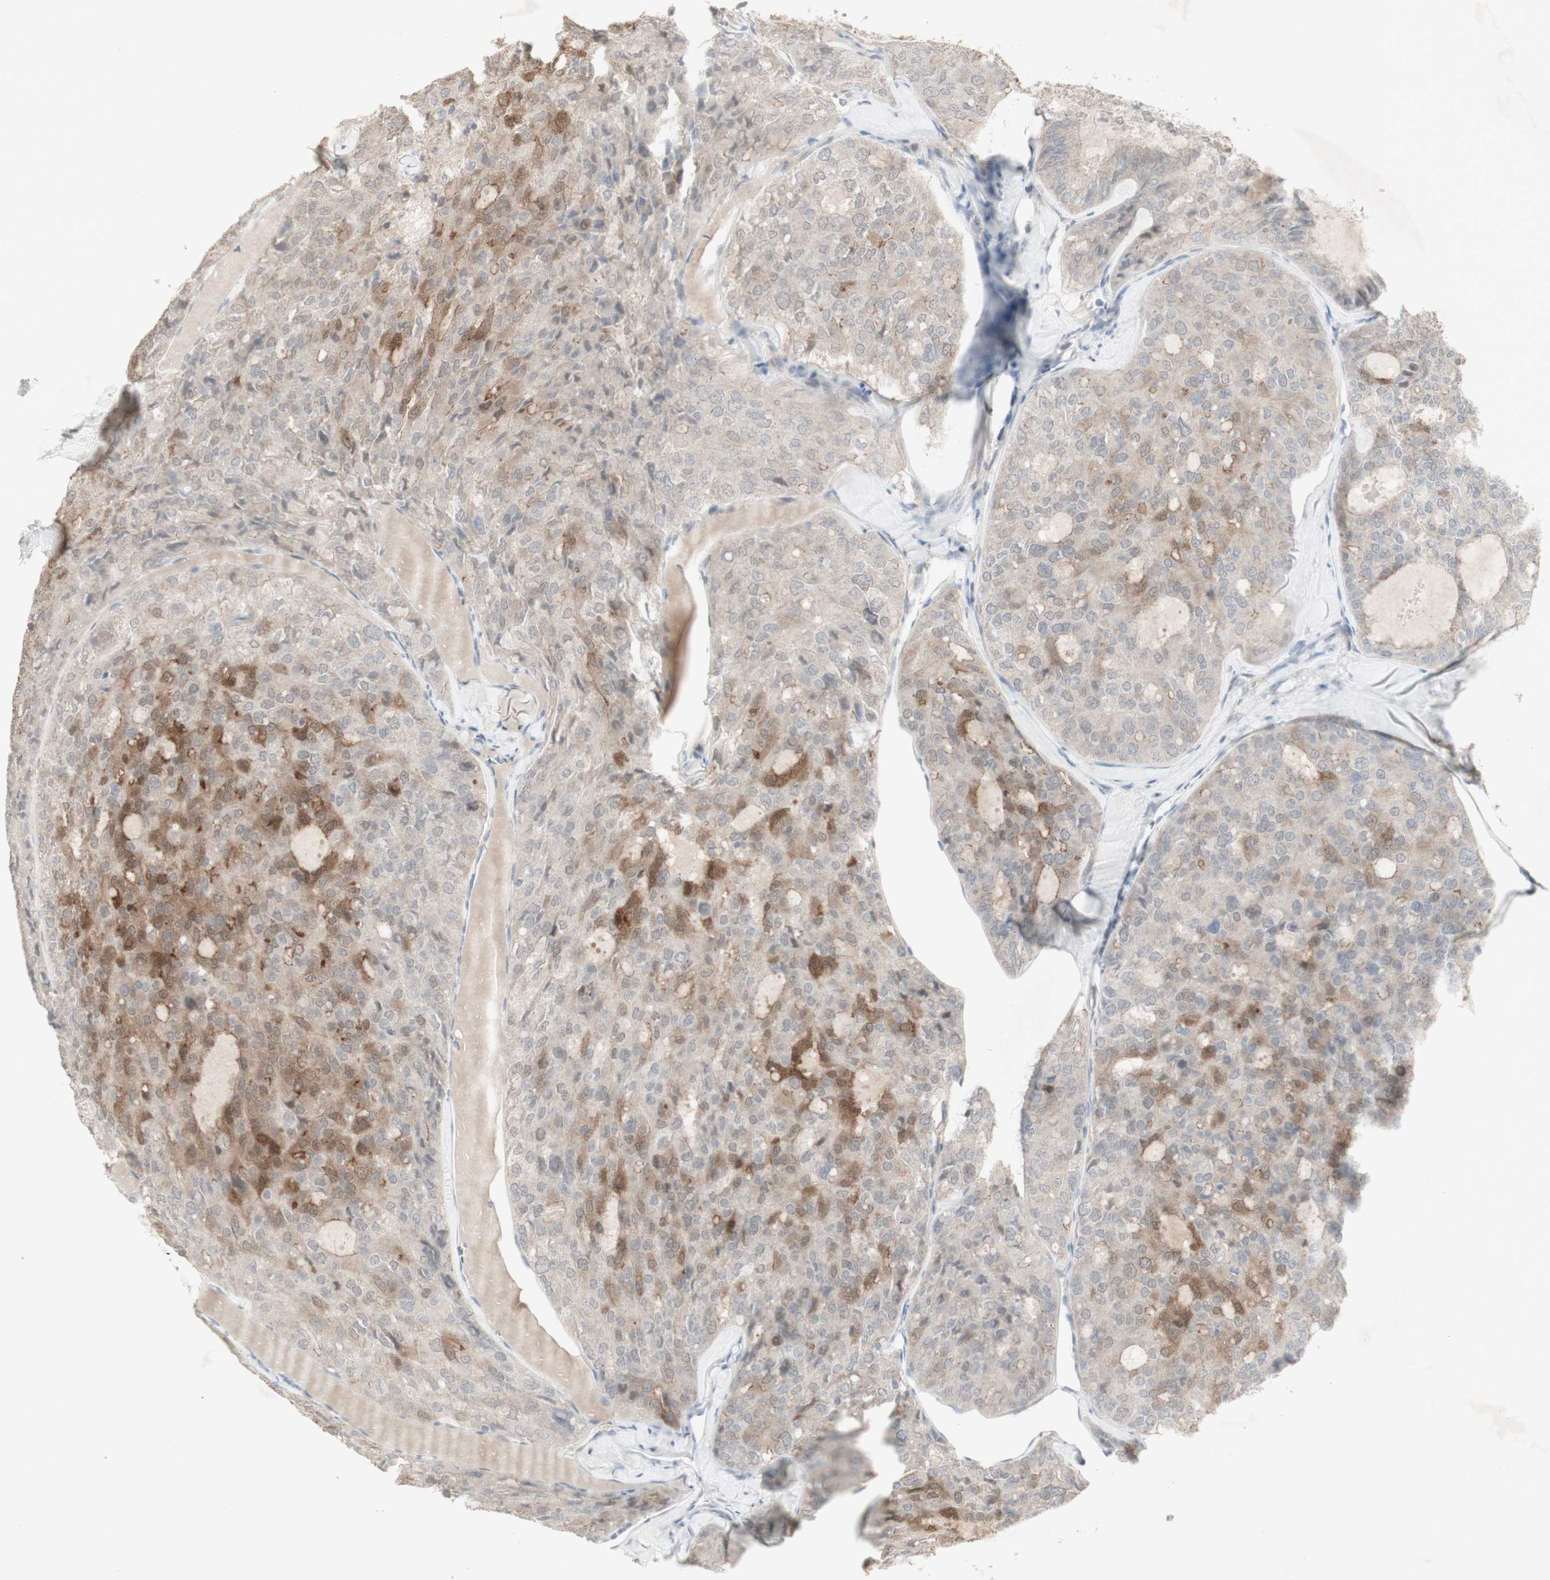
{"staining": {"intensity": "moderate", "quantity": ">75%", "location": "cytoplasmic/membranous"}, "tissue": "thyroid cancer", "cell_type": "Tumor cells", "image_type": "cancer", "snomed": [{"axis": "morphology", "description": "Follicular adenoma carcinoma, NOS"}, {"axis": "topography", "description": "Thyroid gland"}], "caption": "Immunohistochemical staining of thyroid cancer exhibits moderate cytoplasmic/membranous protein expression in about >75% of tumor cells.", "gene": "C1orf116", "patient": {"sex": "male", "age": 75}}